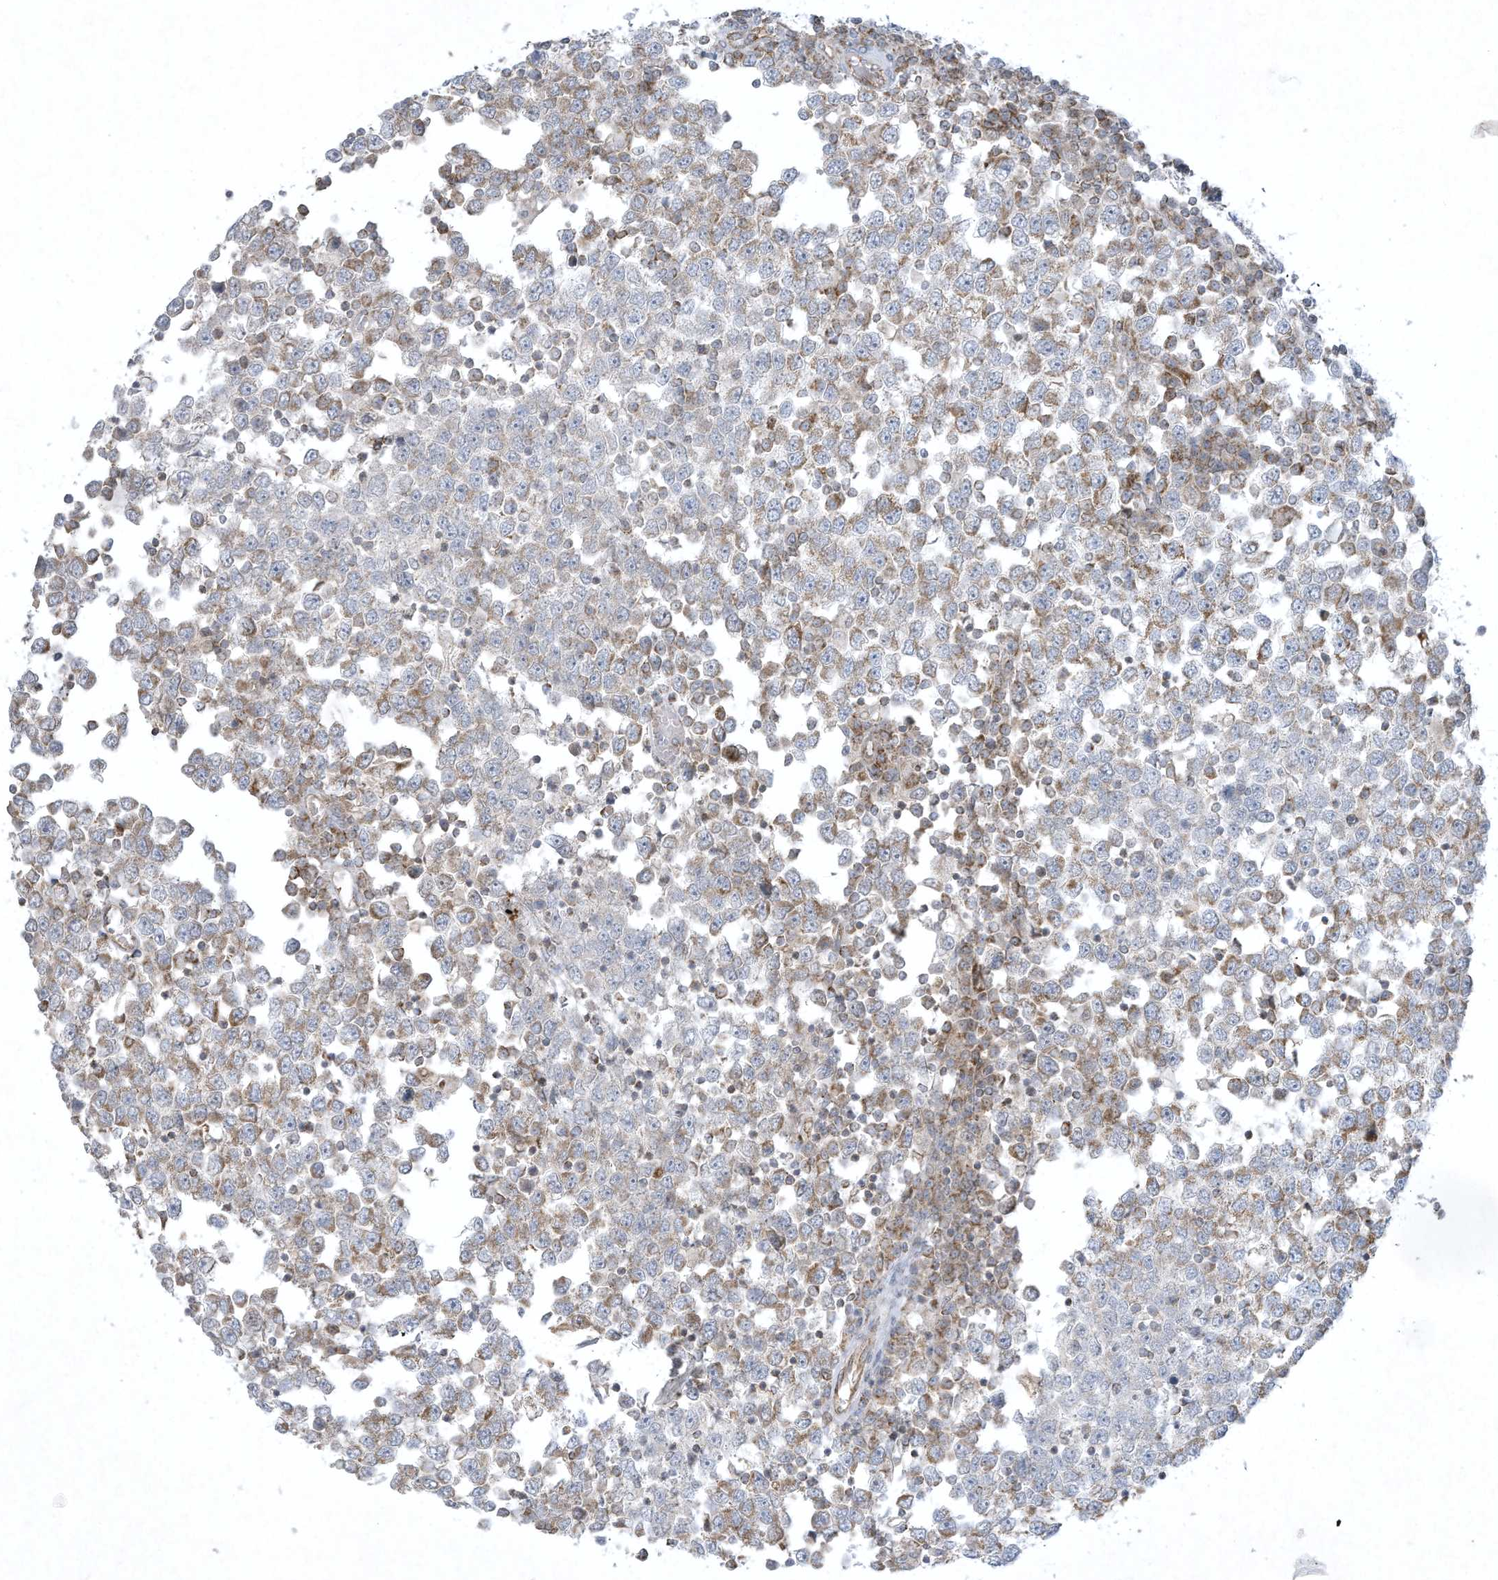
{"staining": {"intensity": "weak", "quantity": "25%-75%", "location": "cytoplasmic/membranous"}, "tissue": "testis cancer", "cell_type": "Tumor cells", "image_type": "cancer", "snomed": [{"axis": "morphology", "description": "Seminoma, NOS"}, {"axis": "topography", "description": "Testis"}], "caption": "Brown immunohistochemical staining in seminoma (testis) exhibits weak cytoplasmic/membranous expression in about 25%-75% of tumor cells. (brown staining indicates protein expression, while blue staining denotes nuclei).", "gene": "CHRNA4", "patient": {"sex": "male", "age": 65}}